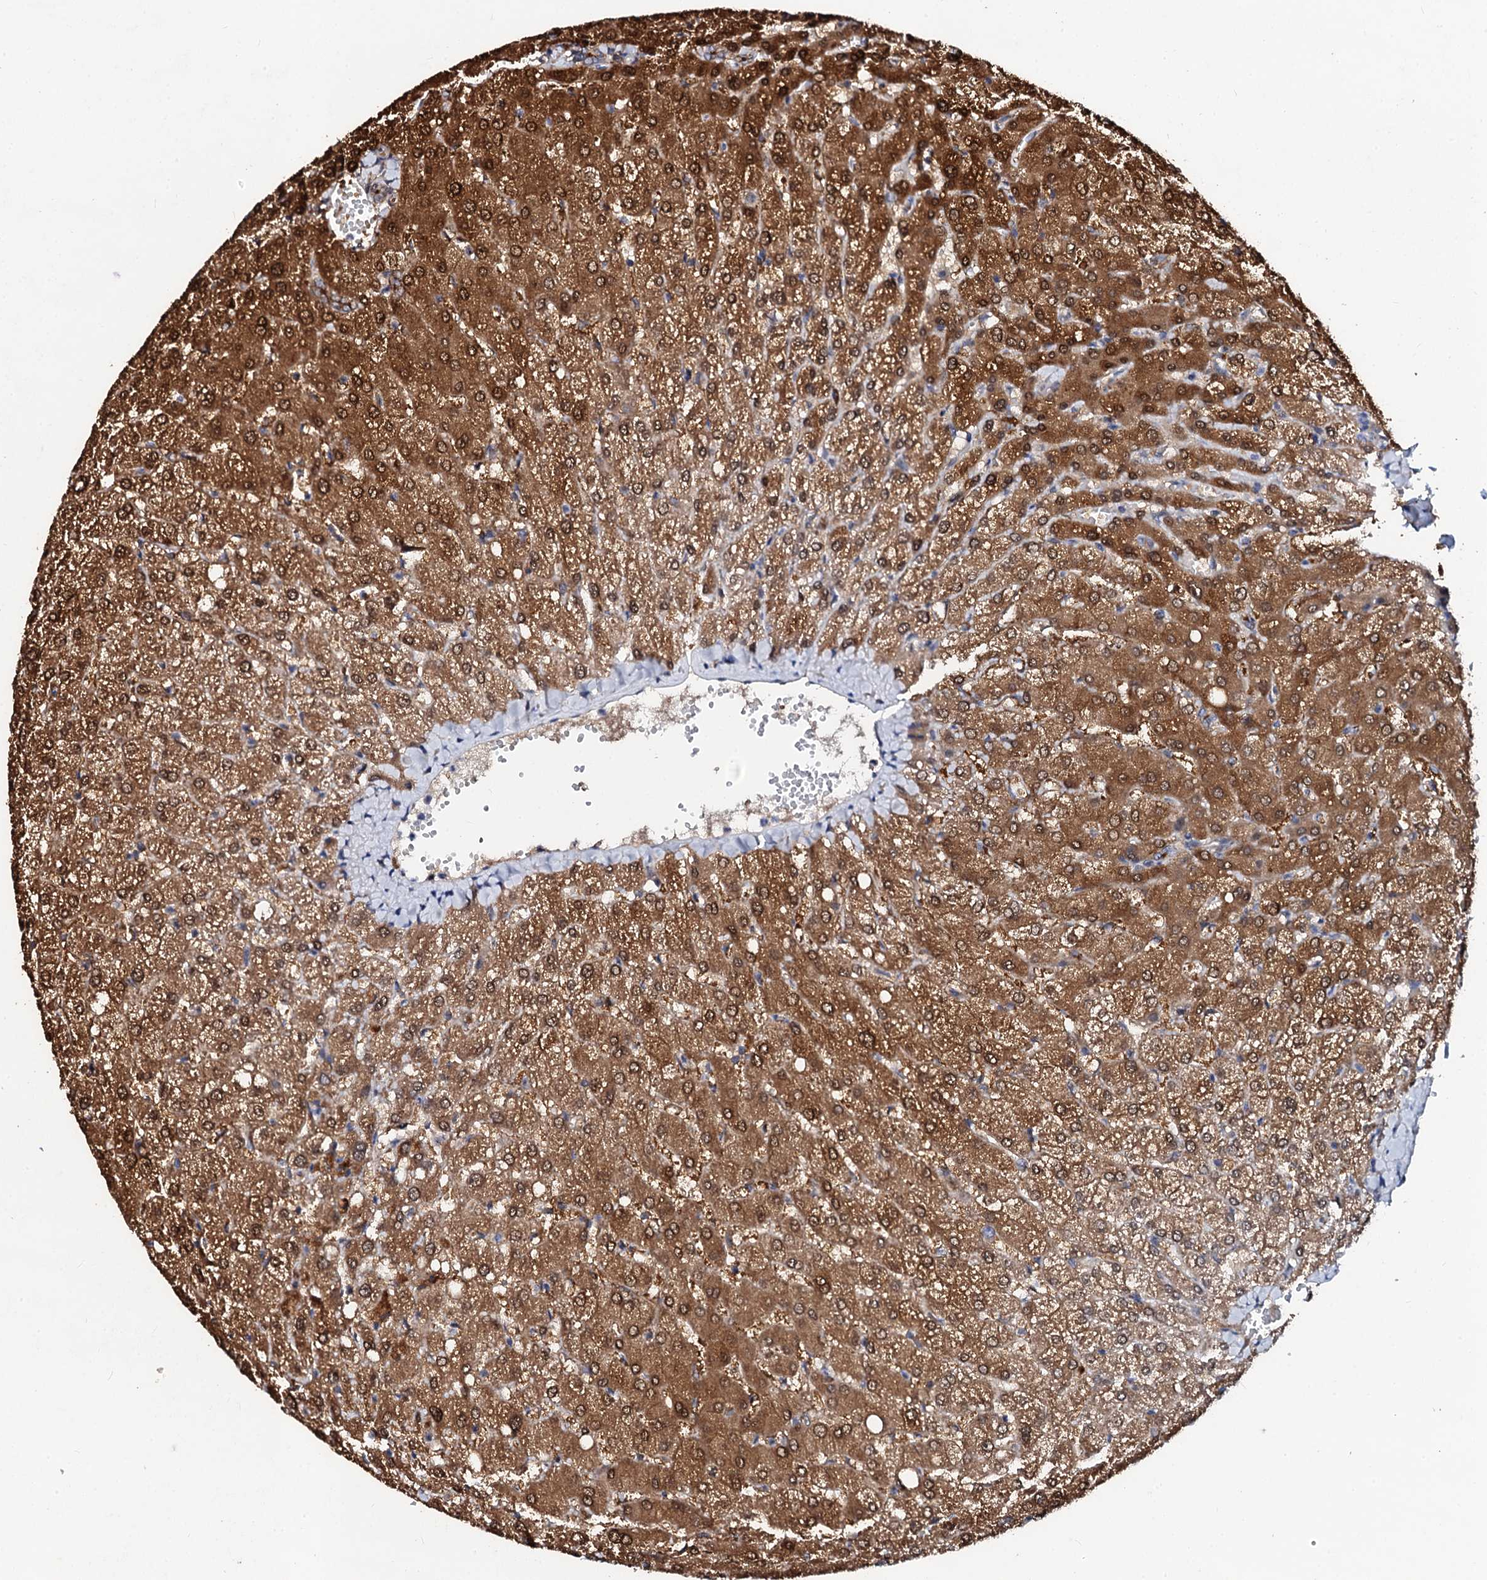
{"staining": {"intensity": "moderate", "quantity": ">75%", "location": "cytoplasmic/membranous"}, "tissue": "liver", "cell_type": "Cholangiocytes", "image_type": "normal", "snomed": [{"axis": "morphology", "description": "Normal tissue, NOS"}, {"axis": "topography", "description": "Liver"}], "caption": "High-magnification brightfield microscopy of benign liver stained with DAB (3,3'-diaminobenzidine) (brown) and counterstained with hematoxylin (blue). cholangiocytes exhibit moderate cytoplasmic/membranous positivity is present in approximately>75% of cells.", "gene": "GPR176", "patient": {"sex": "female", "age": 54}}